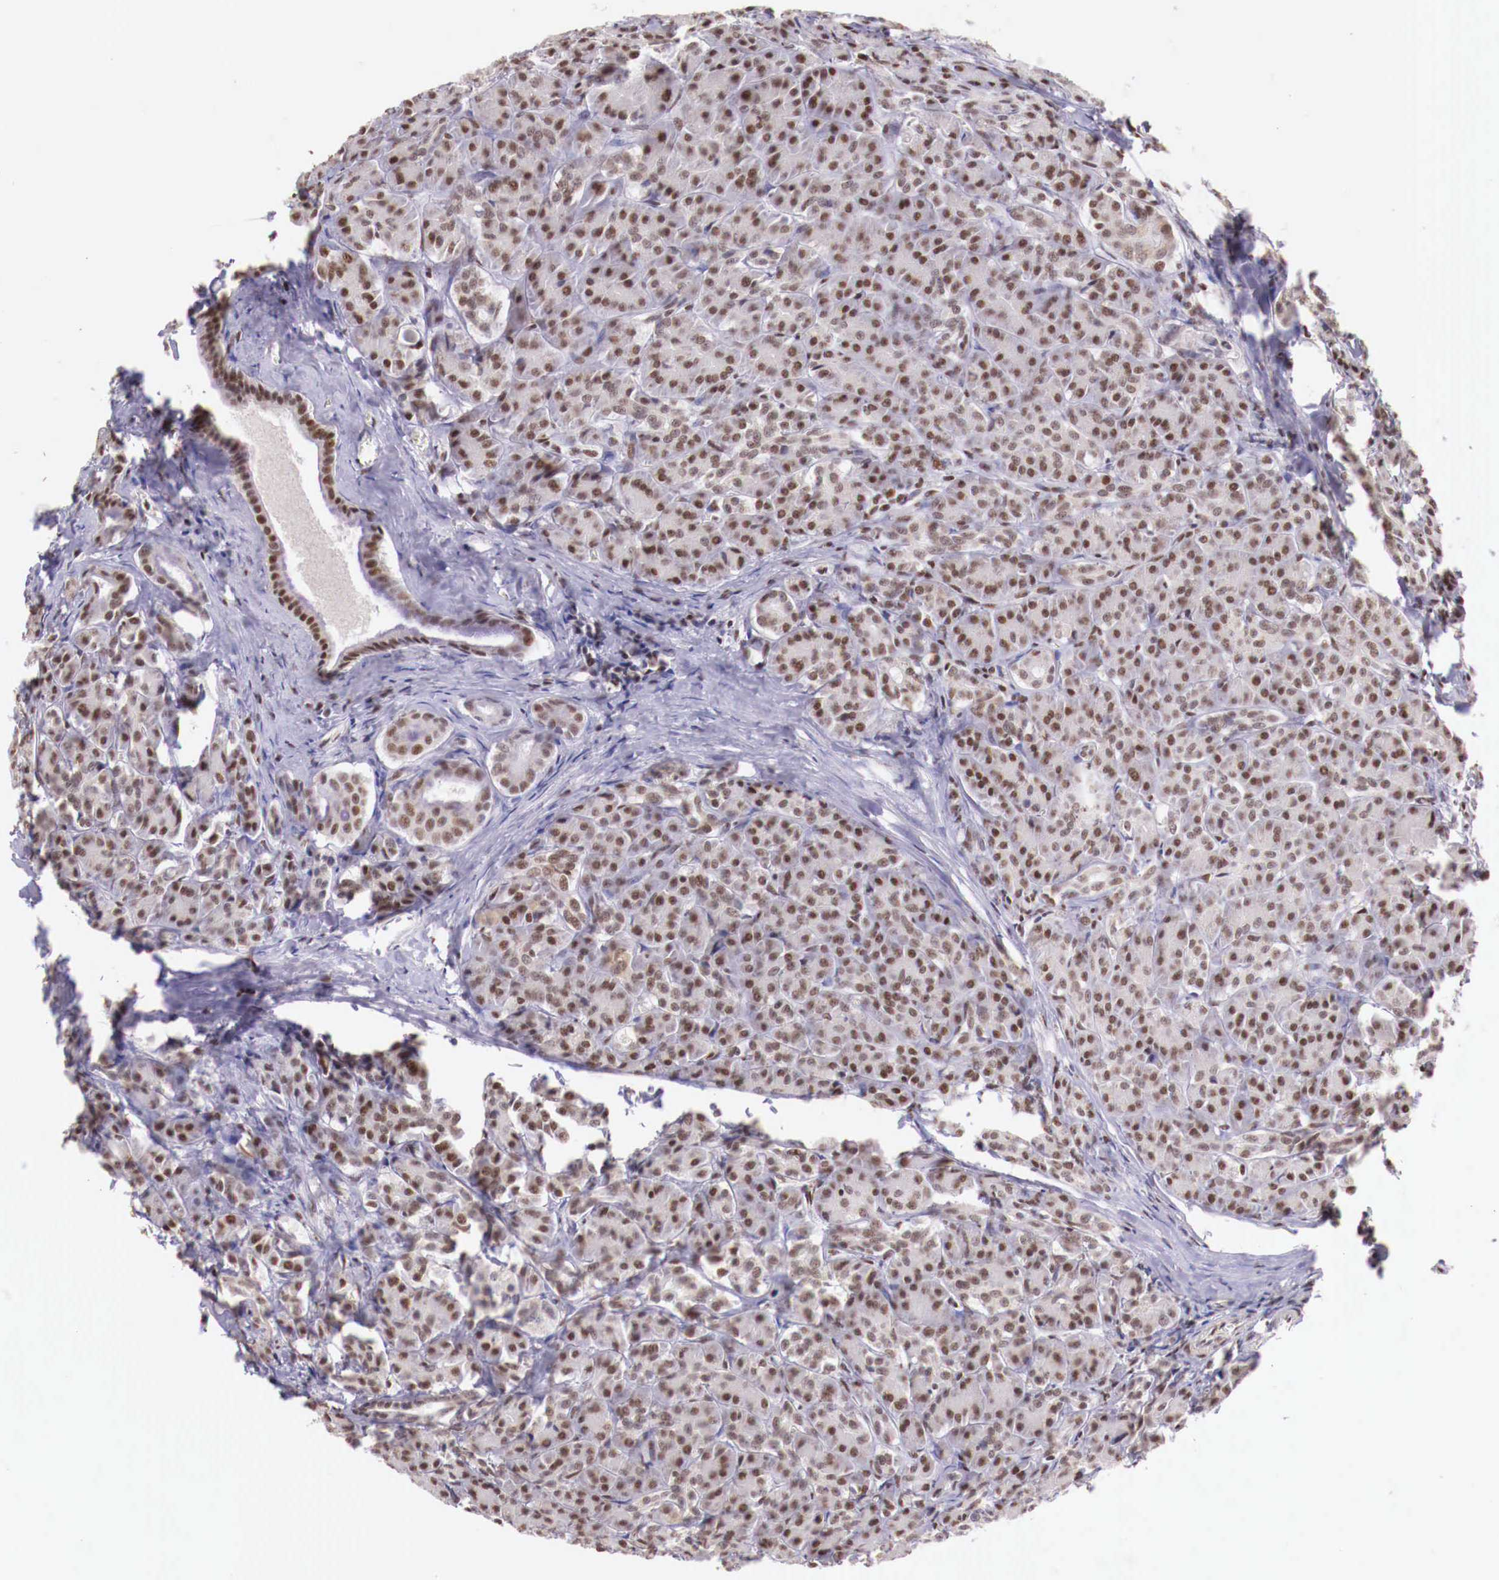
{"staining": {"intensity": "moderate", "quantity": "25%-75%", "location": "nuclear"}, "tissue": "pancreas", "cell_type": "Exocrine glandular cells", "image_type": "normal", "snomed": [{"axis": "morphology", "description": "Normal tissue, NOS"}, {"axis": "topography", "description": "Lymph node"}, {"axis": "topography", "description": "Pancreas"}], "caption": "Human pancreas stained for a protein (brown) exhibits moderate nuclear positive staining in about 25%-75% of exocrine glandular cells.", "gene": "SP1", "patient": {"sex": "male", "age": 59}}